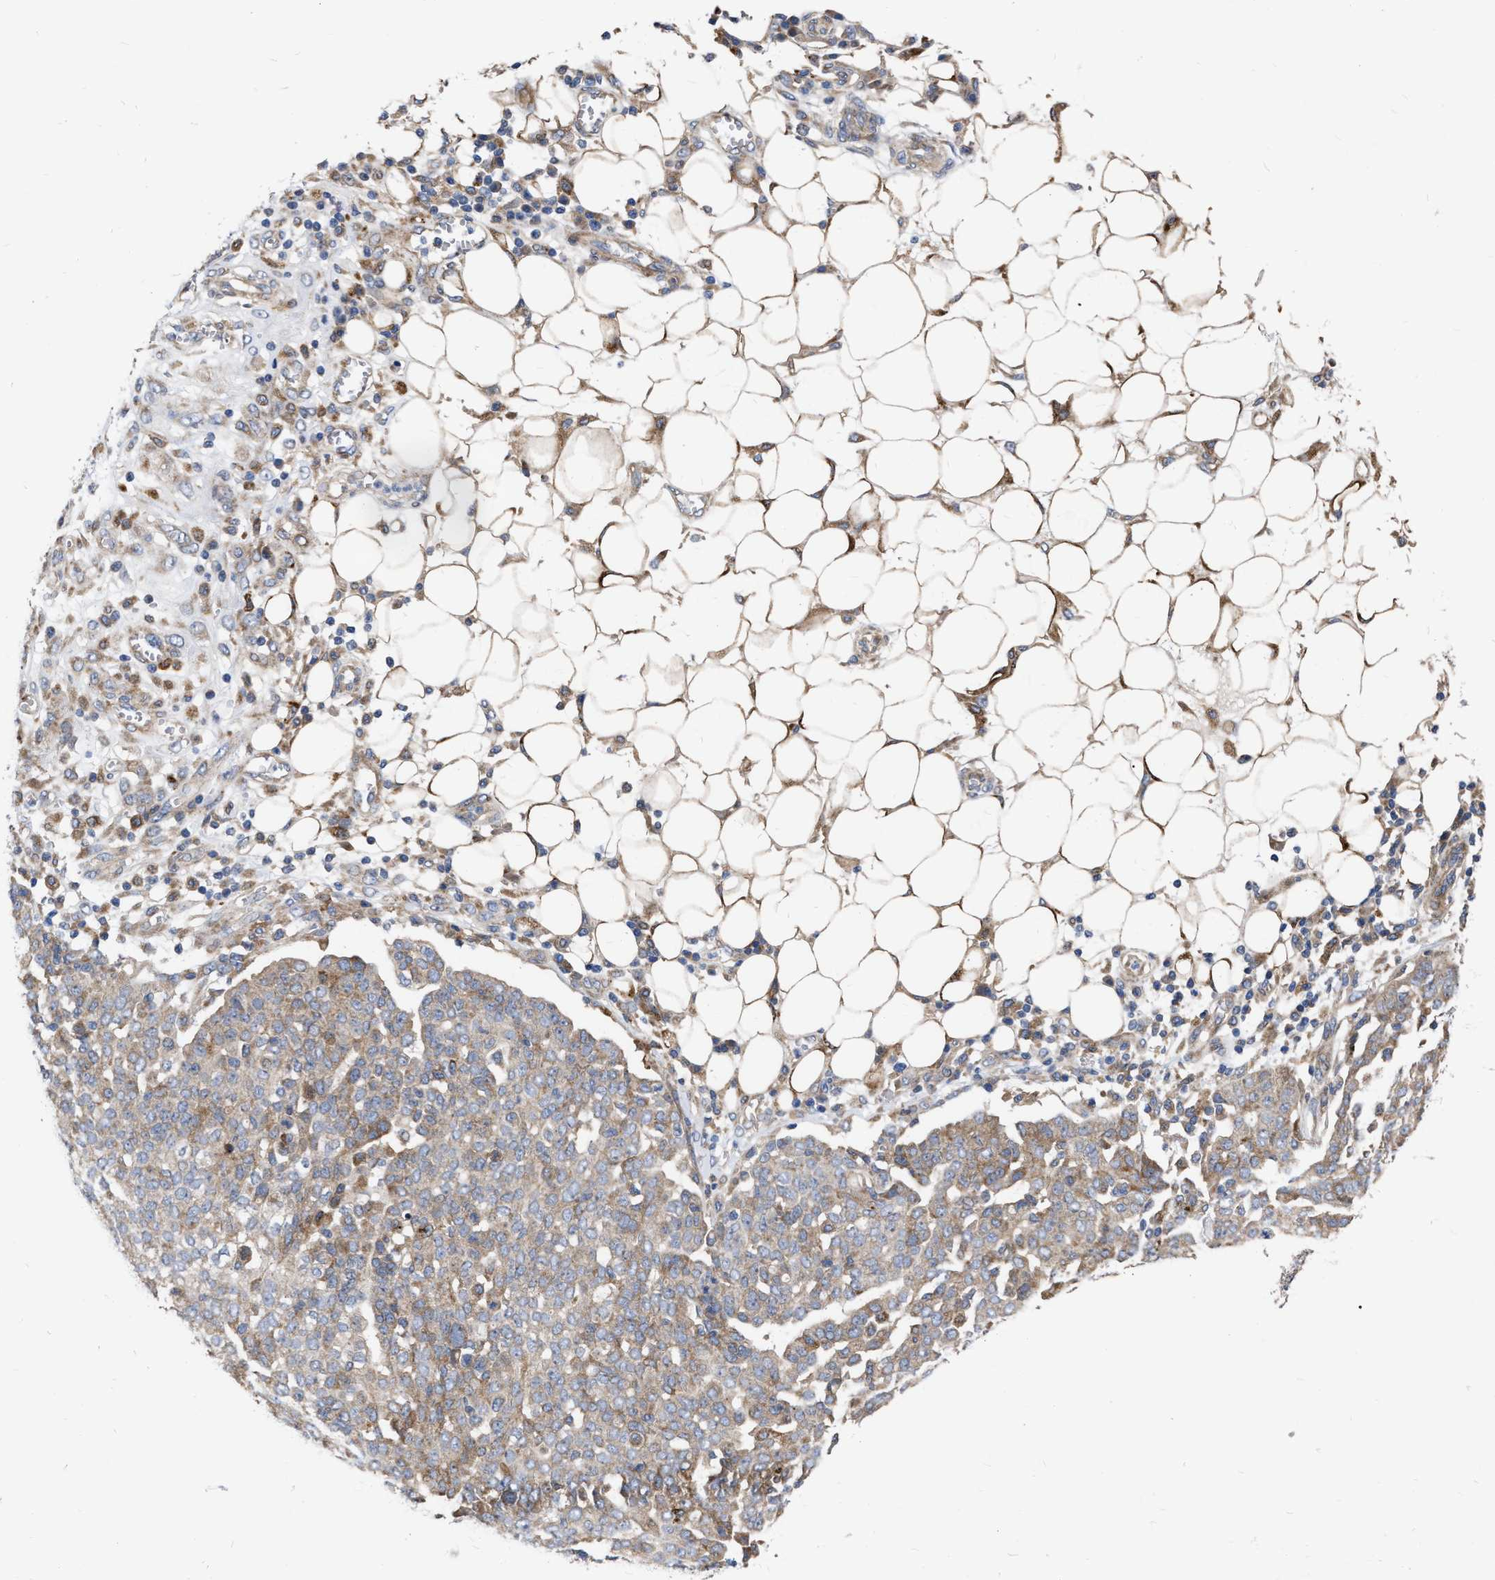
{"staining": {"intensity": "weak", "quantity": "25%-75%", "location": "cytoplasmic/membranous"}, "tissue": "ovarian cancer", "cell_type": "Tumor cells", "image_type": "cancer", "snomed": [{"axis": "morphology", "description": "Cystadenocarcinoma, serous, NOS"}, {"axis": "topography", "description": "Soft tissue"}, {"axis": "topography", "description": "Ovary"}], "caption": "Weak cytoplasmic/membranous protein expression is appreciated in approximately 25%-75% of tumor cells in serous cystadenocarcinoma (ovarian). (DAB (3,3'-diaminobenzidine) = brown stain, brightfield microscopy at high magnification).", "gene": "MLST8", "patient": {"sex": "female", "age": 57}}